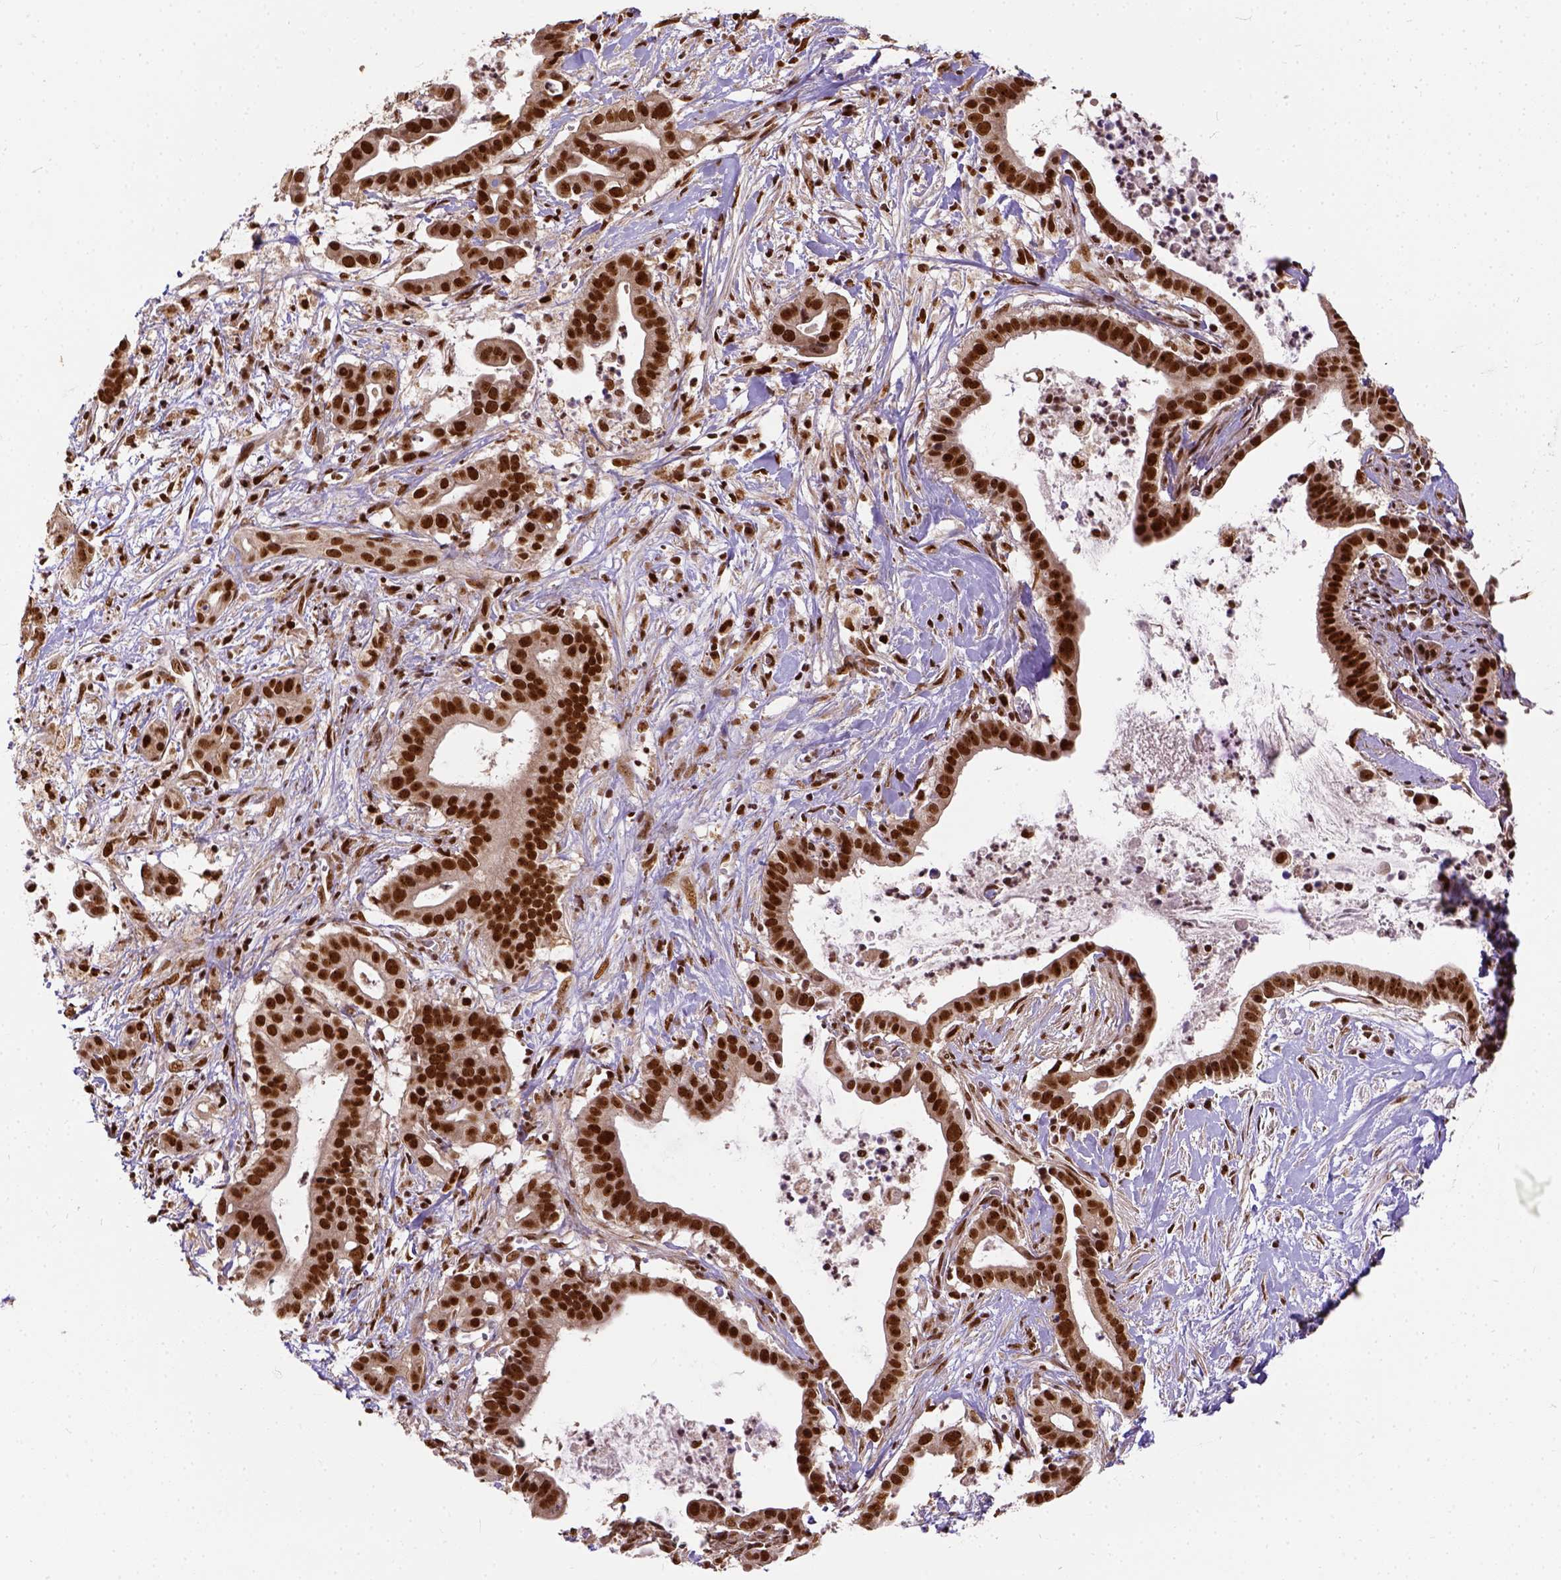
{"staining": {"intensity": "strong", "quantity": ">75%", "location": "nuclear"}, "tissue": "pancreatic cancer", "cell_type": "Tumor cells", "image_type": "cancer", "snomed": [{"axis": "morphology", "description": "Adenocarcinoma, NOS"}, {"axis": "topography", "description": "Pancreas"}], "caption": "Pancreatic cancer stained with a protein marker demonstrates strong staining in tumor cells.", "gene": "NACC1", "patient": {"sex": "male", "age": 61}}